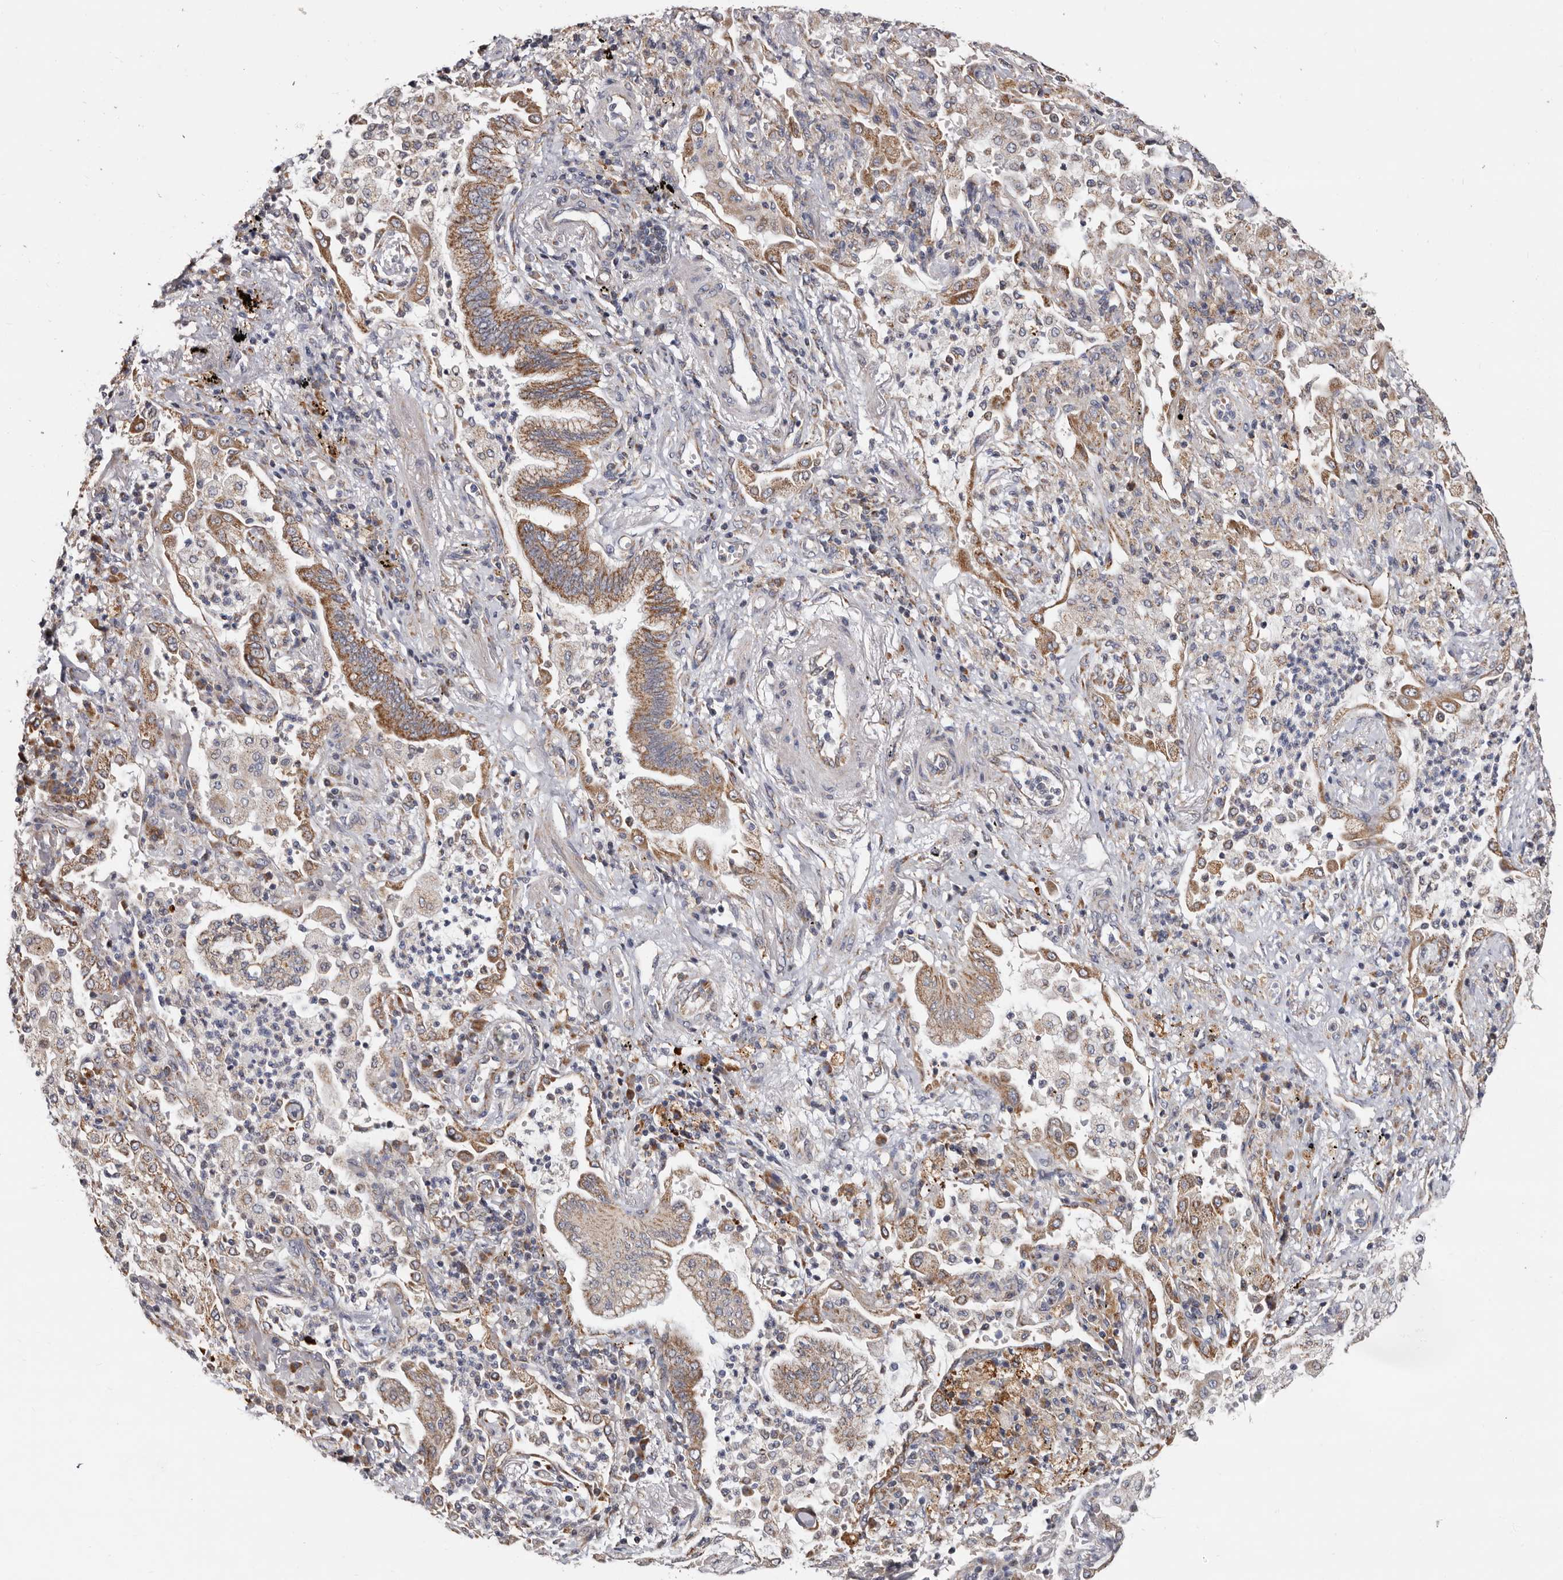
{"staining": {"intensity": "moderate", "quantity": ">75%", "location": "cytoplasmic/membranous"}, "tissue": "bronchus", "cell_type": "Respiratory epithelial cells", "image_type": "normal", "snomed": [{"axis": "morphology", "description": "Normal tissue, NOS"}, {"axis": "morphology", "description": "Adenocarcinoma, NOS"}, {"axis": "topography", "description": "Bronchus"}, {"axis": "topography", "description": "Lung"}], "caption": "The image displays immunohistochemical staining of normal bronchus. There is moderate cytoplasmic/membranous expression is identified in about >75% of respiratory epithelial cells. The staining is performed using DAB brown chromogen to label protein expression. The nuclei are counter-stained blue using hematoxylin.", "gene": "MRPL18", "patient": {"sex": "female", "age": 70}}